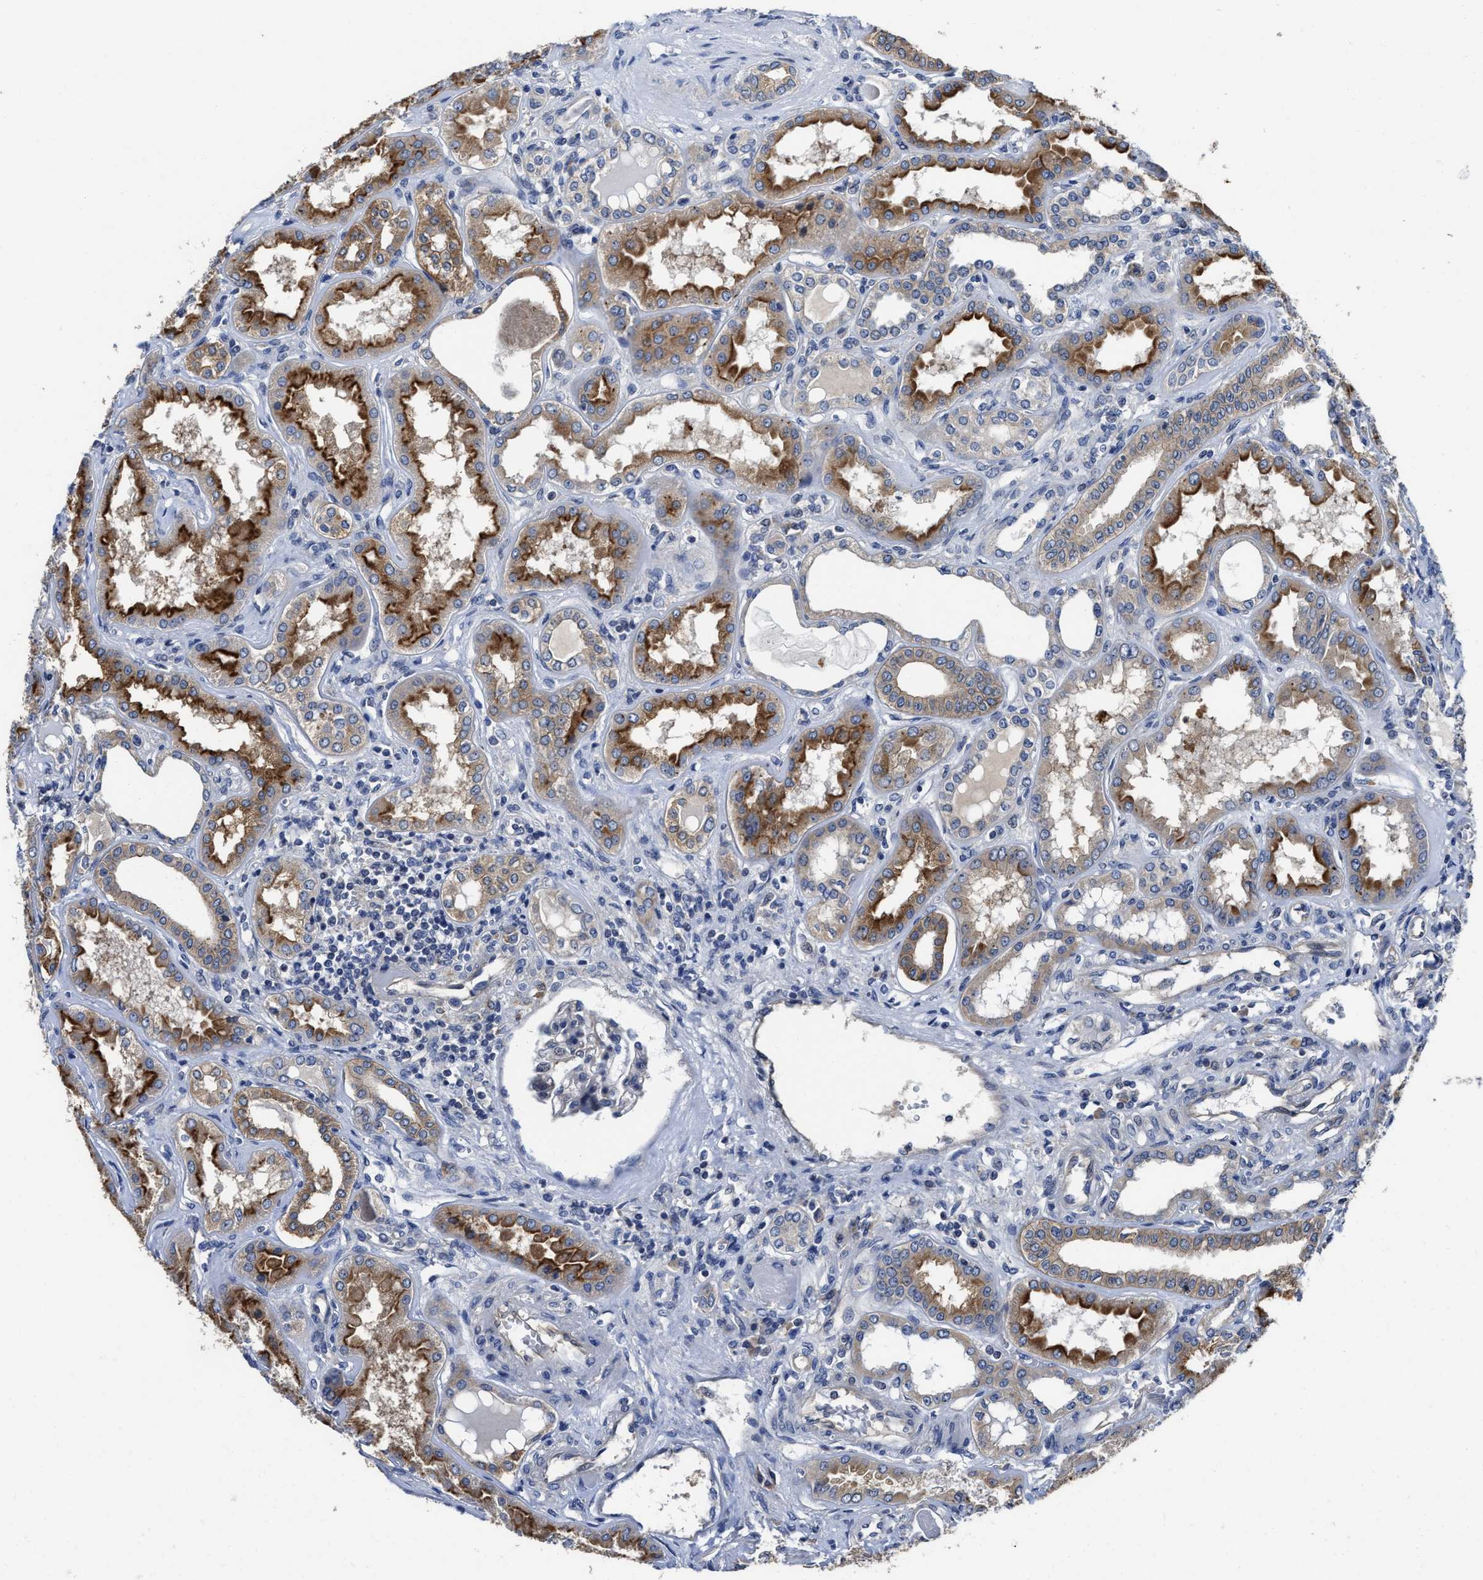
{"staining": {"intensity": "weak", "quantity": "25%-75%", "location": "cytoplasmic/membranous"}, "tissue": "kidney", "cell_type": "Cells in glomeruli", "image_type": "normal", "snomed": [{"axis": "morphology", "description": "Normal tissue, NOS"}, {"axis": "topography", "description": "Kidney"}], "caption": "Approximately 25%-75% of cells in glomeruli in normal kidney exhibit weak cytoplasmic/membranous protein positivity as visualized by brown immunohistochemical staining.", "gene": "TRAF6", "patient": {"sex": "female", "age": 56}}